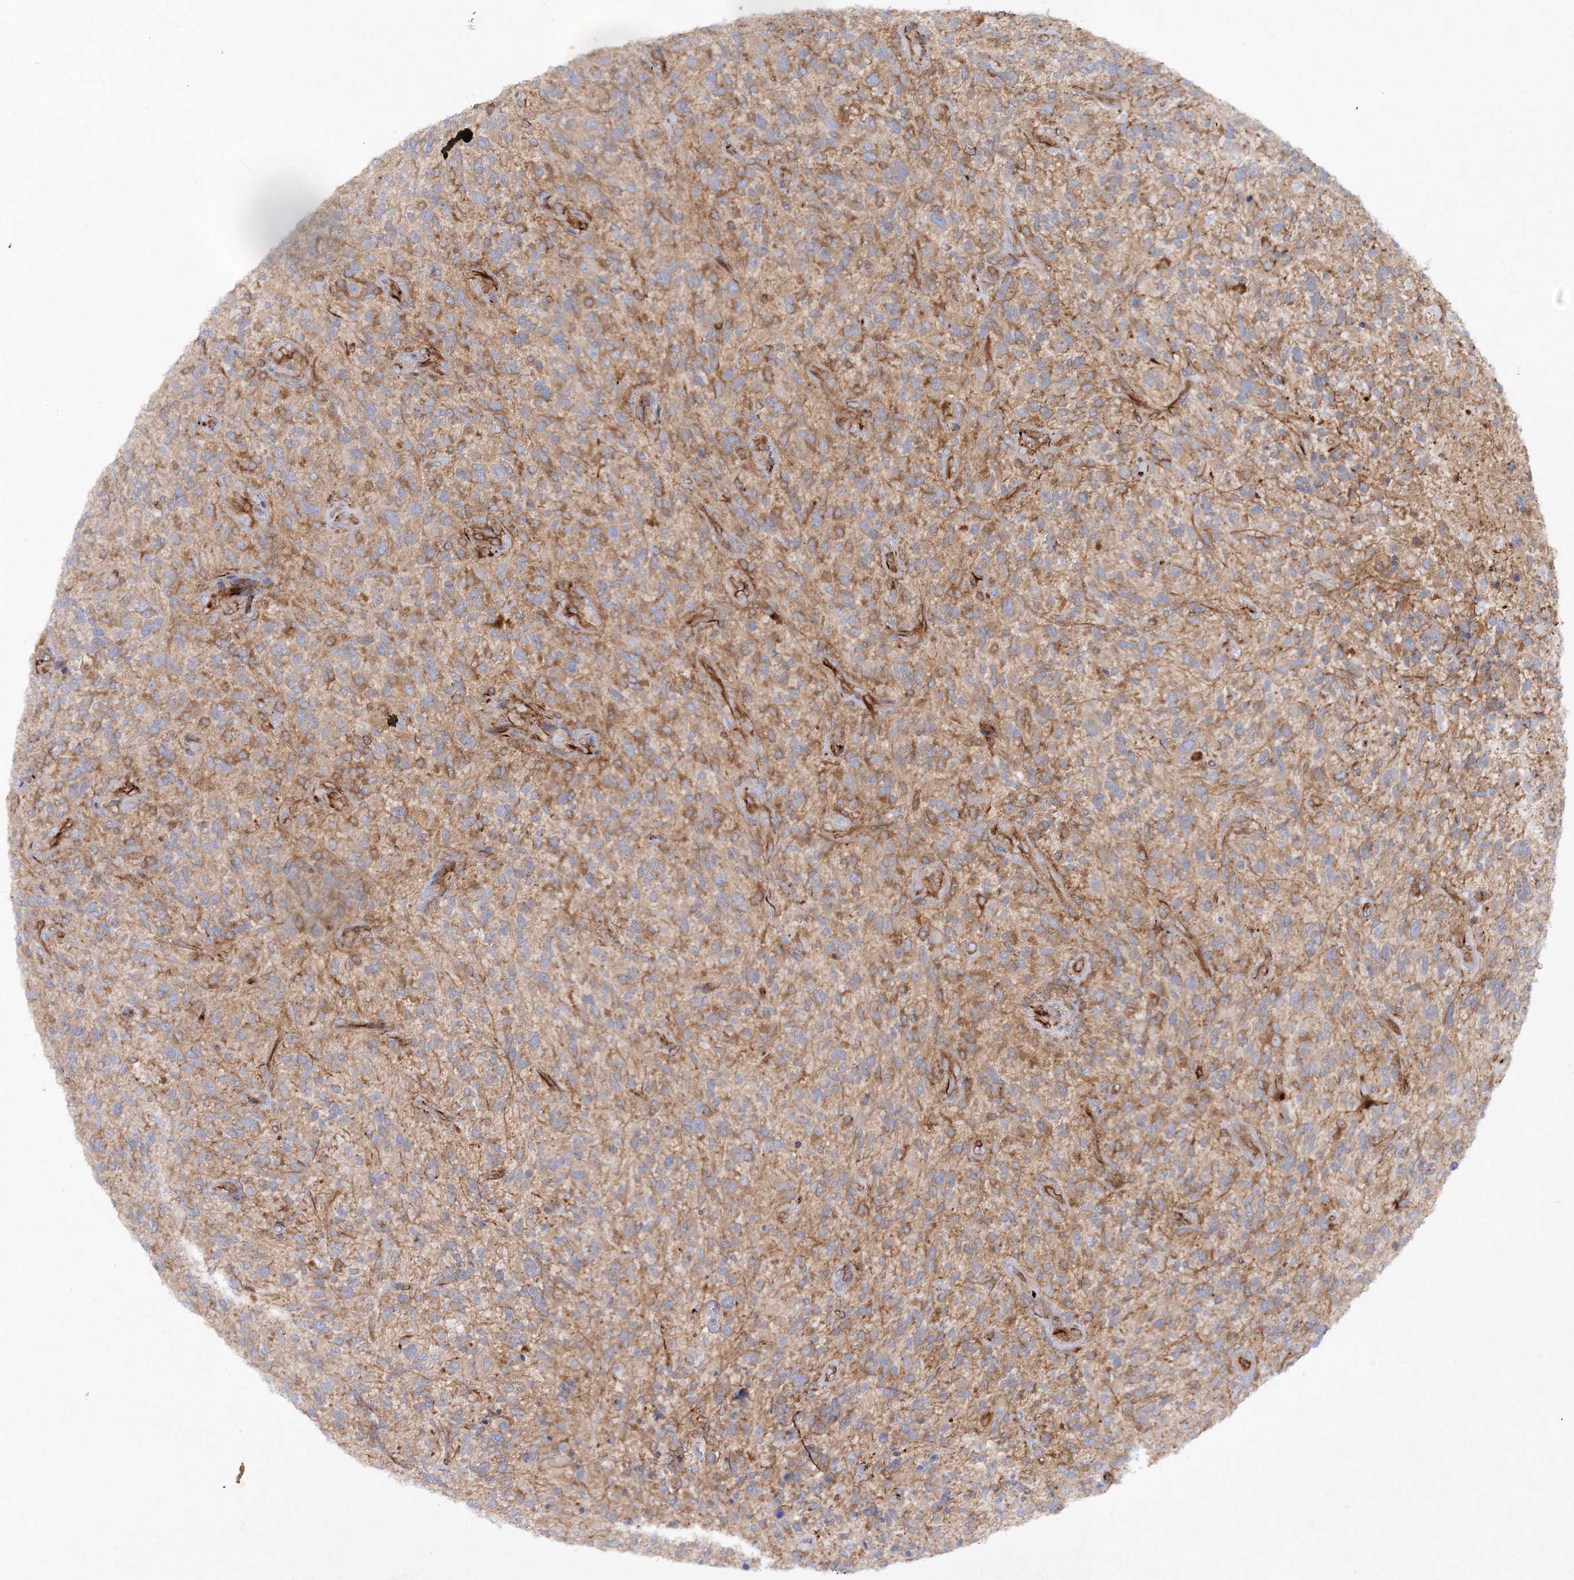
{"staining": {"intensity": "moderate", "quantity": "25%-75%", "location": "cytoplasmic/membranous"}, "tissue": "glioma", "cell_type": "Tumor cells", "image_type": "cancer", "snomed": [{"axis": "morphology", "description": "Glioma, malignant, High grade"}, {"axis": "topography", "description": "Brain"}], "caption": "IHC (DAB) staining of malignant glioma (high-grade) displays moderate cytoplasmic/membranous protein expression in approximately 25%-75% of tumor cells. The staining is performed using DAB (3,3'-diaminobenzidine) brown chromogen to label protein expression. The nuclei are counter-stained blue using hematoxylin.", "gene": "WDR37", "patient": {"sex": "male", "age": 47}}